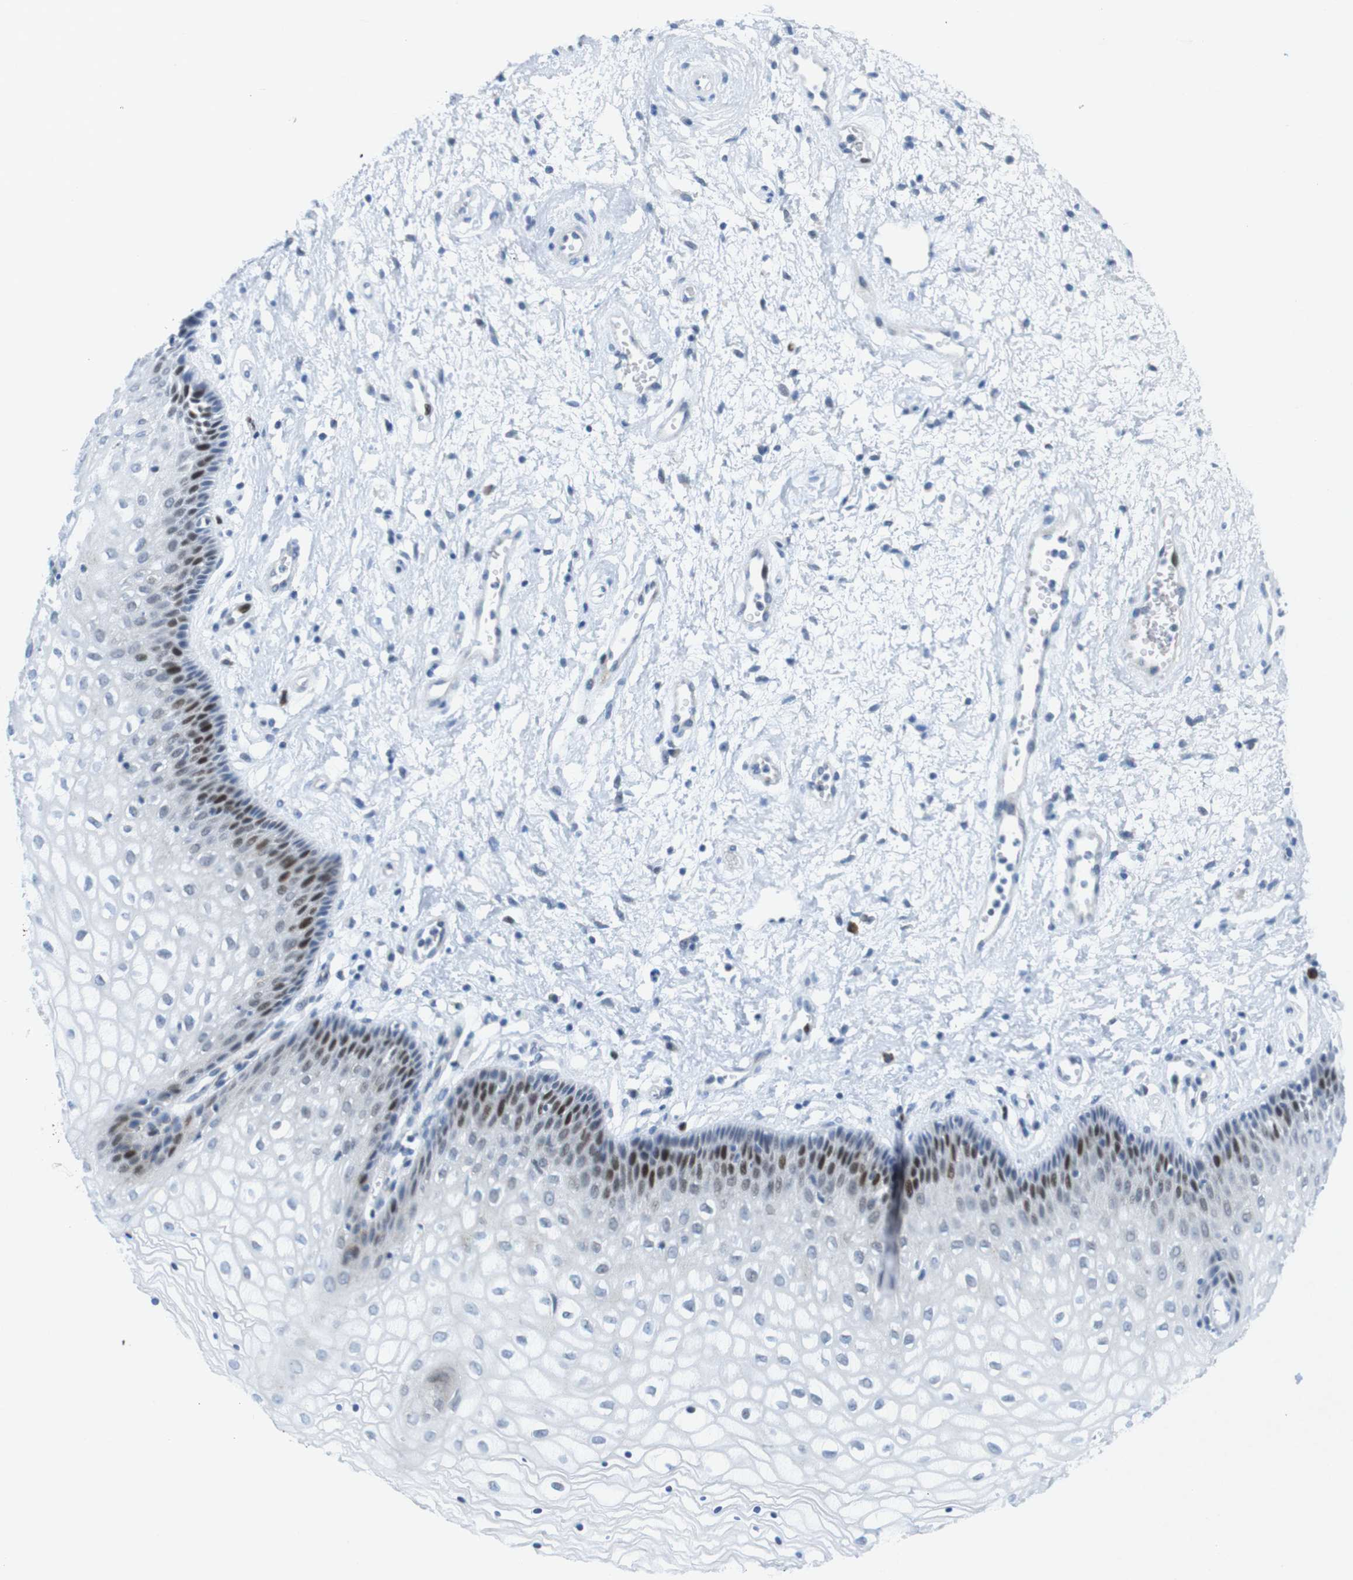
{"staining": {"intensity": "strong", "quantity": "<25%", "location": "nuclear"}, "tissue": "vagina", "cell_type": "Squamous epithelial cells", "image_type": "normal", "snomed": [{"axis": "morphology", "description": "Normal tissue, NOS"}, {"axis": "topography", "description": "Vagina"}], "caption": "Human vagina stained with a brown dye reveals strong nuclear positive staining in about <25% of squamous epithelial cells.", "gene": "CHAF1A", "patient": {"sex": "female", "age": 34}}